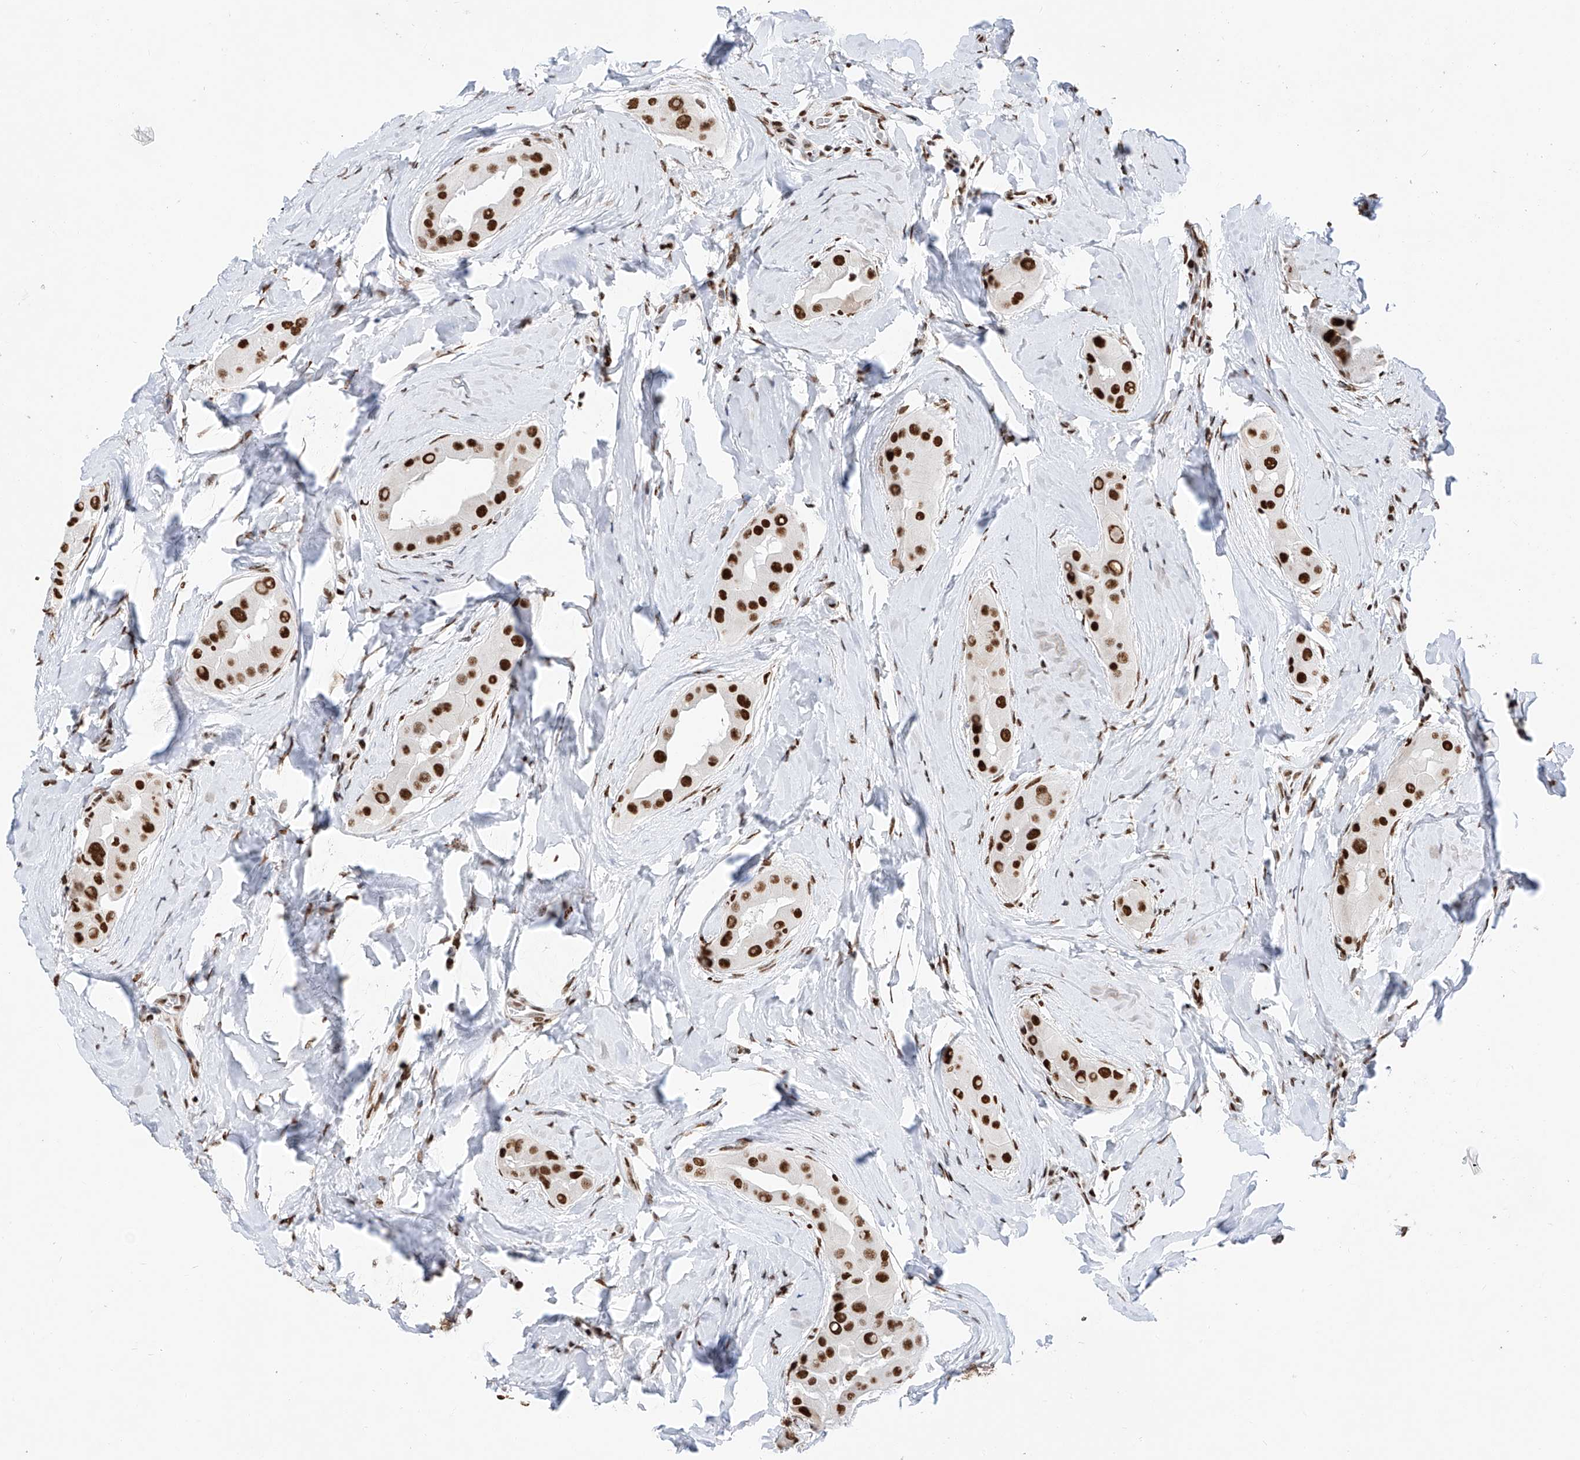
{"staining": {"intensity": "strong", "quantity": ">75%", "location": "nuclear"}, "tissue": "thyroid cancer", "cell_type": "Tumor cells", "image_type": "cancer", "snomed": [{"axis": "morphology", "description": "Papillary adenocarcinoma, NOS"}, {"axis": "topography", "description": "Thyroid gland"}], "caption": "Immunohistochemical staining of human thyroid papillary adenocarcinoma reveals high levels of strong nuclear protein expression in about >75% of tumor cells.", "gene": "SRSF6", "patient": {"sex": "male", "age": 33}}